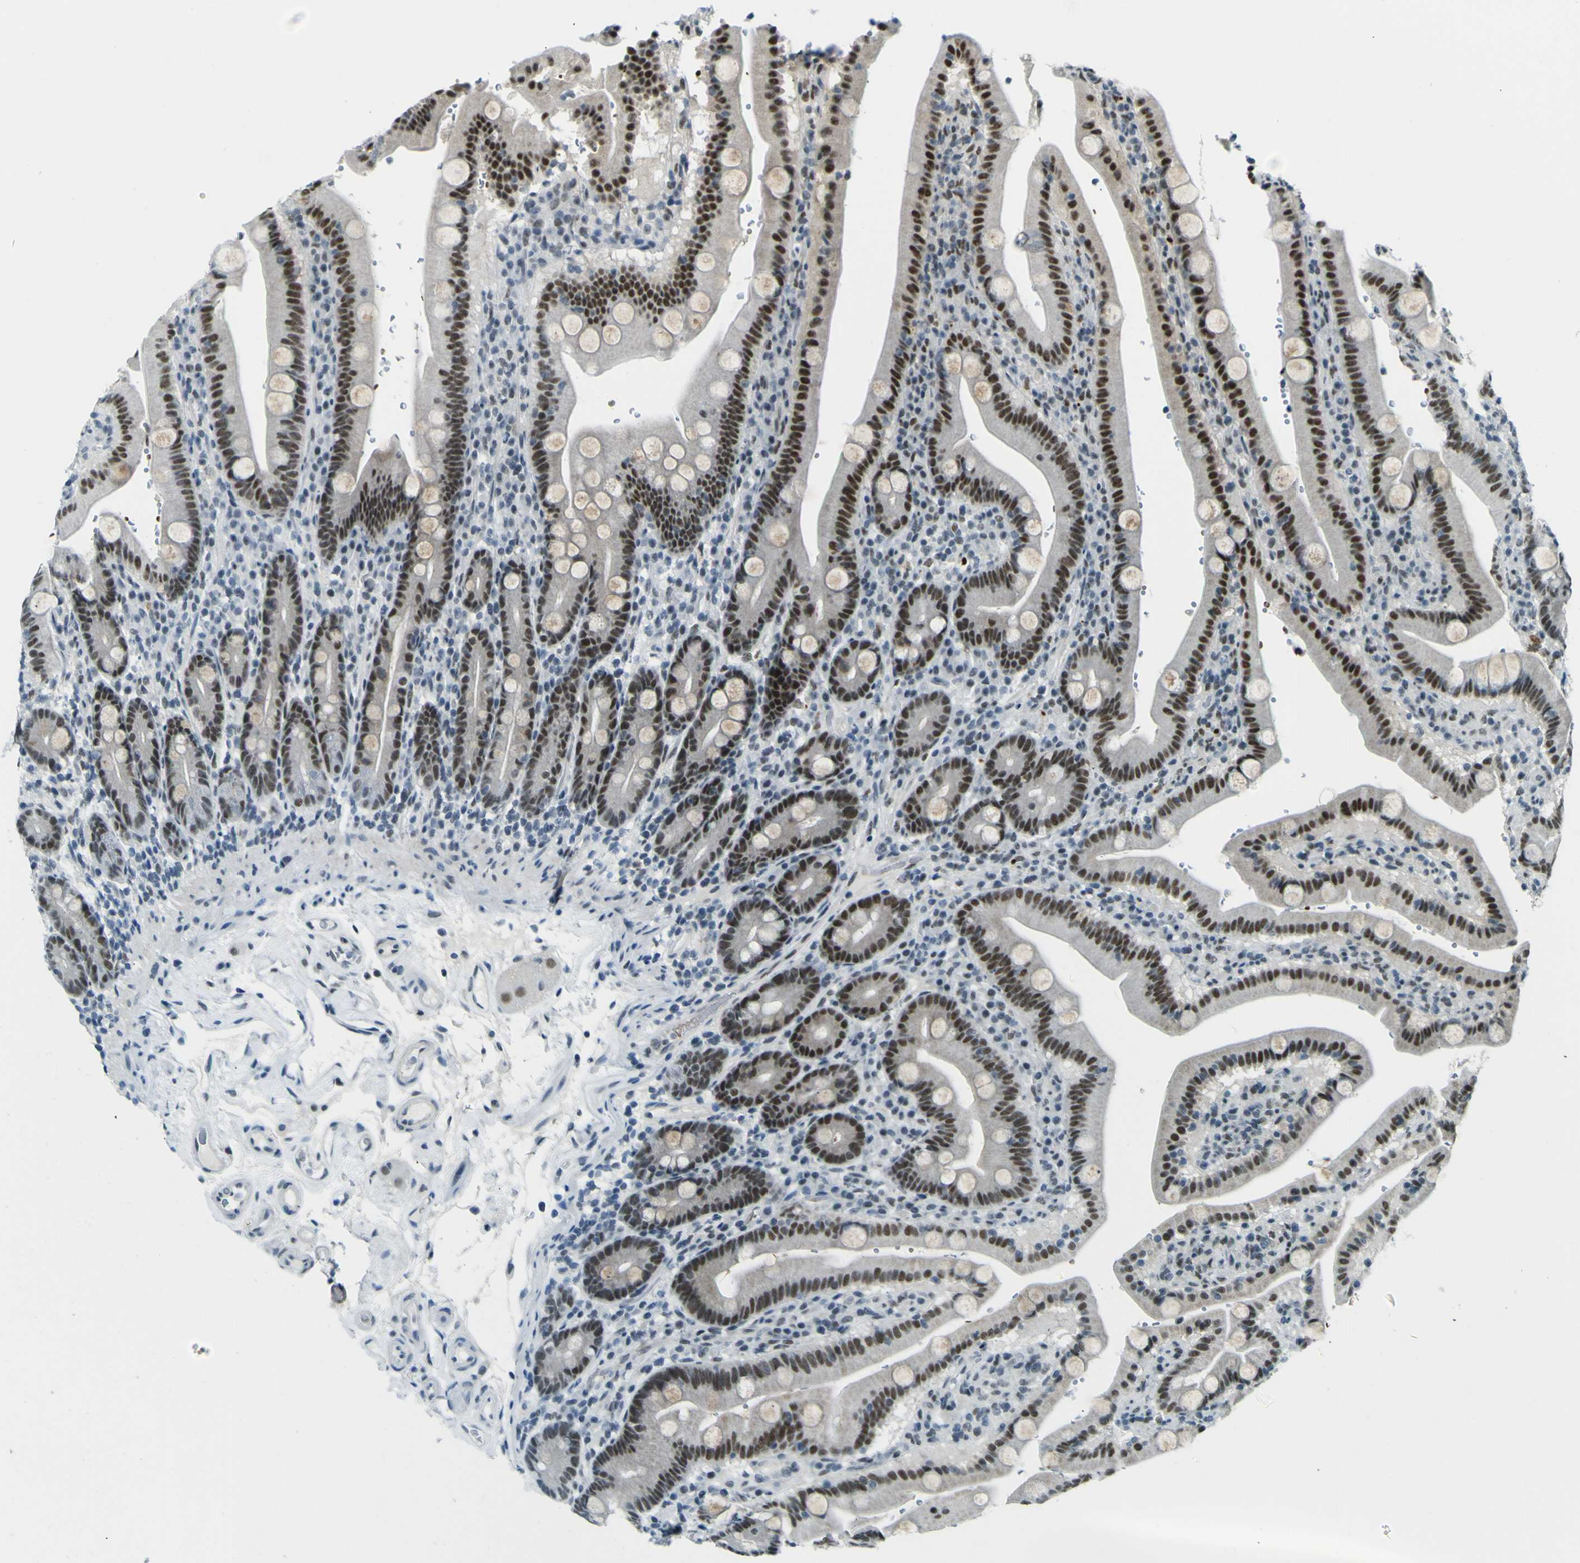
{"staining": {"intensity": "moderate", "quantity": ">75%", "location": "nuclear"}, "tissue": "duodenum", "cell_type": "Glandular cells", "image_type": "normal", "snomed": [{"axis": "morphology", "description": "Normal tissue, NOS"}, {"axis": "topography", "description": "Small intestine, NOS"}], "caption": "Brown immunohistochemical staining in unremarkable human duodenum shows moderate nuclear staining in approximately >75% of glandular cells.", "gene": "CEBPG", "patient": {"sex": "female", "age": 71}}